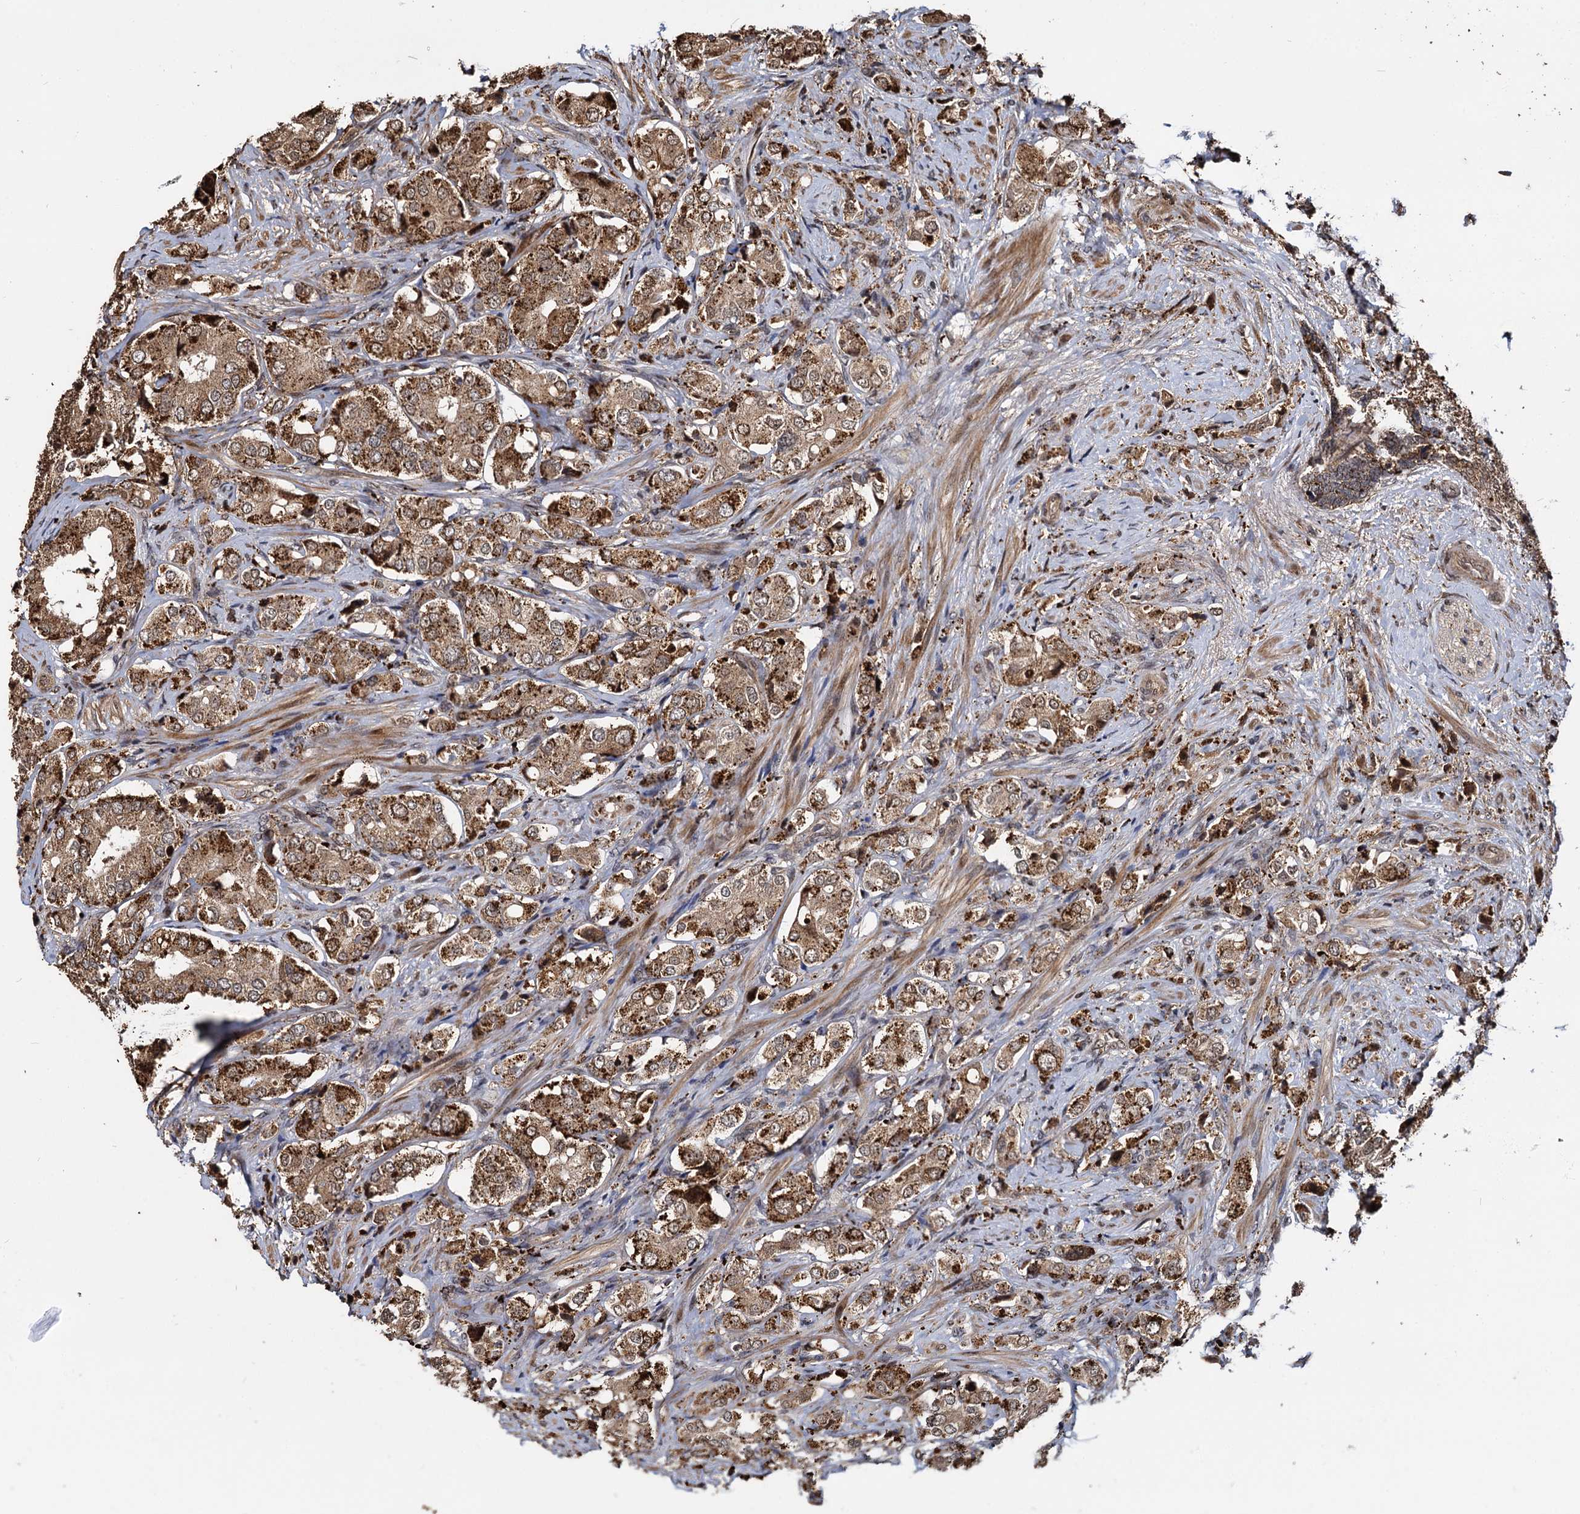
{"staining": {"intensity": "moderate", "quantity": ">75%", "location": "cytoplasmic/membranous"}, "tissue": "prostate cancer", "cell_type": "Tumor cells", "image_type": "cancer", "snomed": [{"axis": "morphology", "description": "Adenocarcinoma, High grade"}, {"axis": "topography", "description": "Prostate"}], "caption": "Moderate cytoplasmic/membranous expression is present in approximately >75% of tumor cells in prostate adenocarcinoma (high-grade).", "gene": "CEP192", "patient": {"sex": "male", "age": 65}}